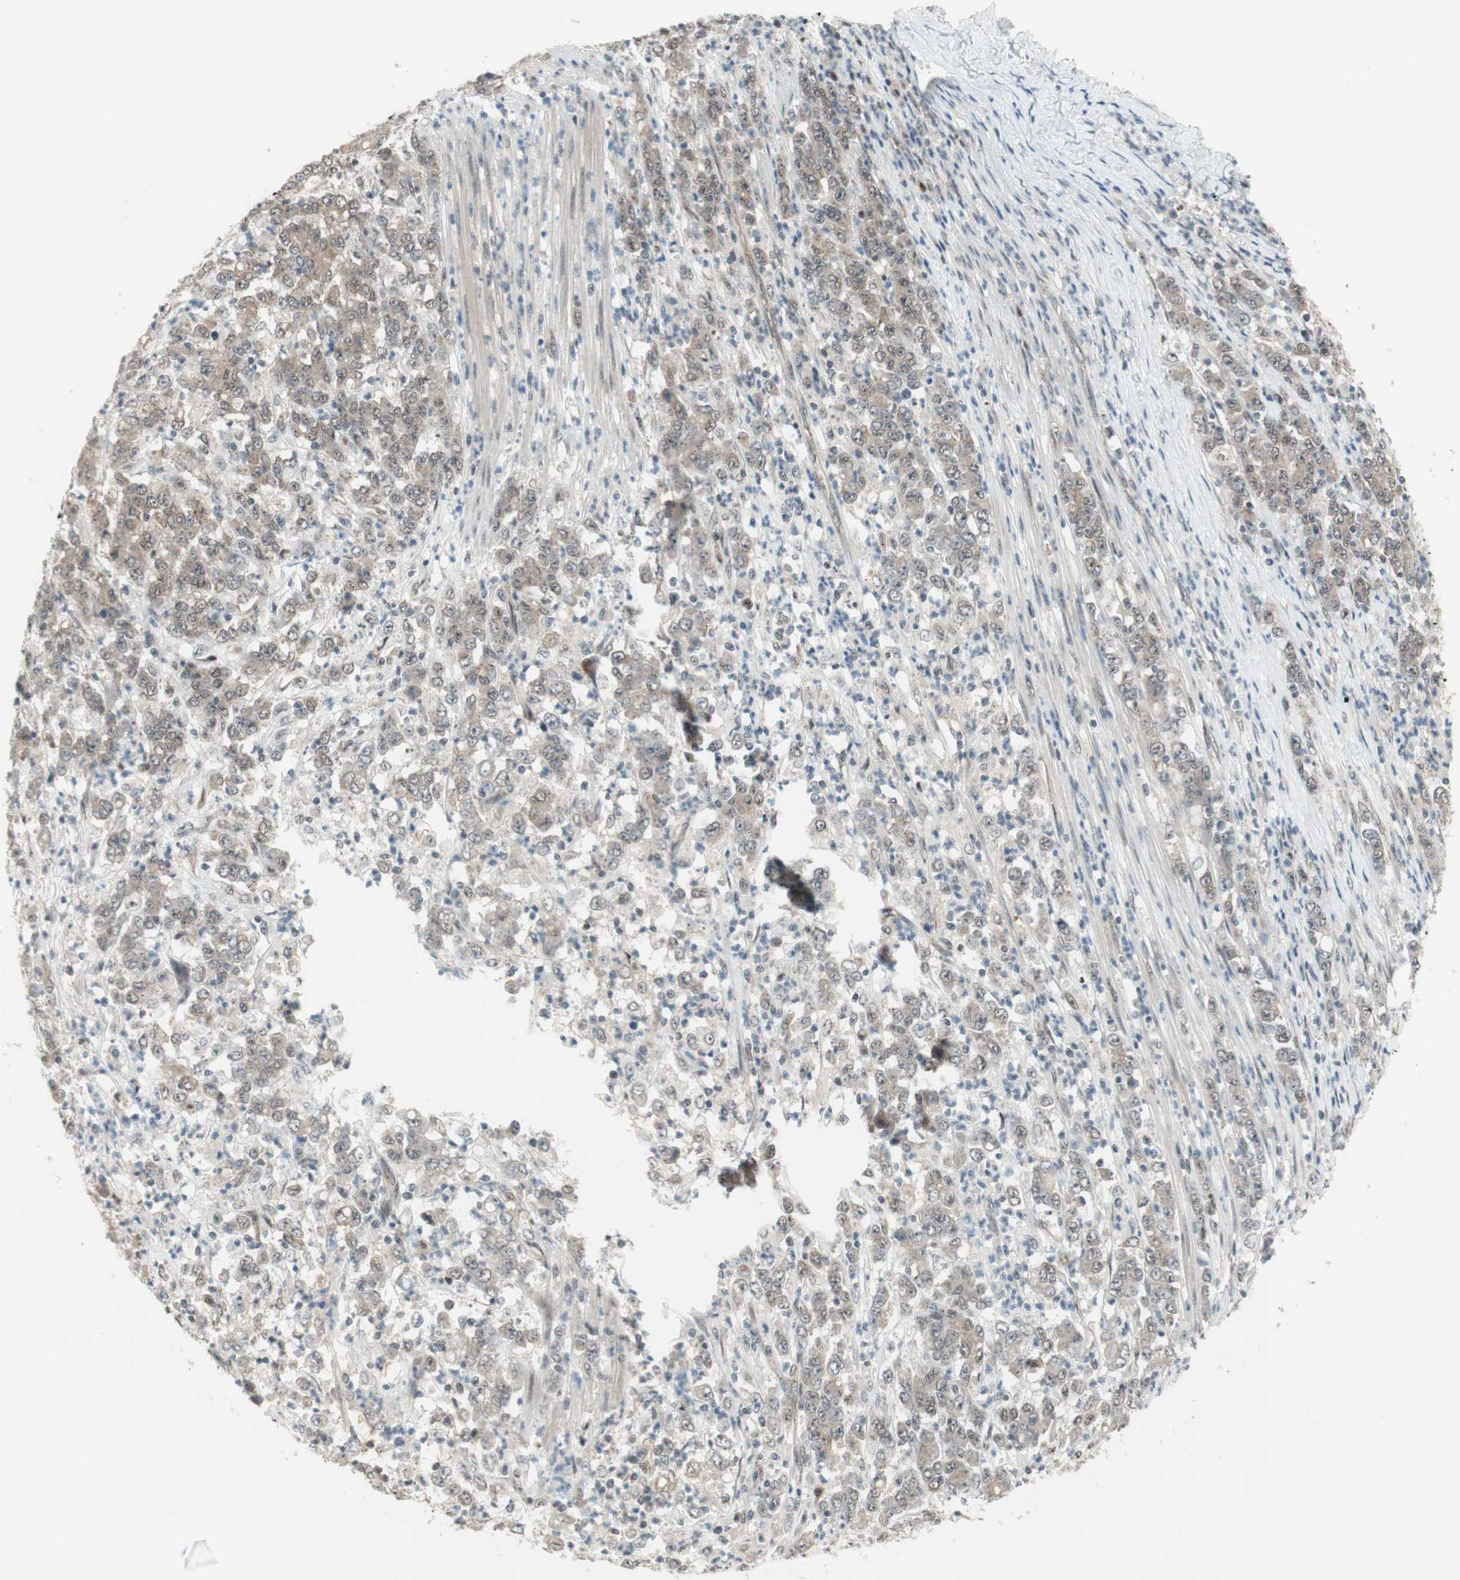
{"staining": {"intensity": "moderate", "quantity": ">75%", "location": "cytoplasmic/membranous"}, "tissue": "stomach cancer", "cell_type": "Tumor cells", "image_type": "cancer", "snomed": [{"axis": "morphology", "description": "Adenocarcinoma, NOS"}, {"axis": "topography", "description": "Stomach, lower"}], "caption": "This histopathology image shows IHC staining of human adenocarcinoma (stomach), with medium moderate cytoplasmic/membranous expression in about >75% of tumor cells.", "gene": "CYLD", "patient": {"sex": "female", "age": 71}}